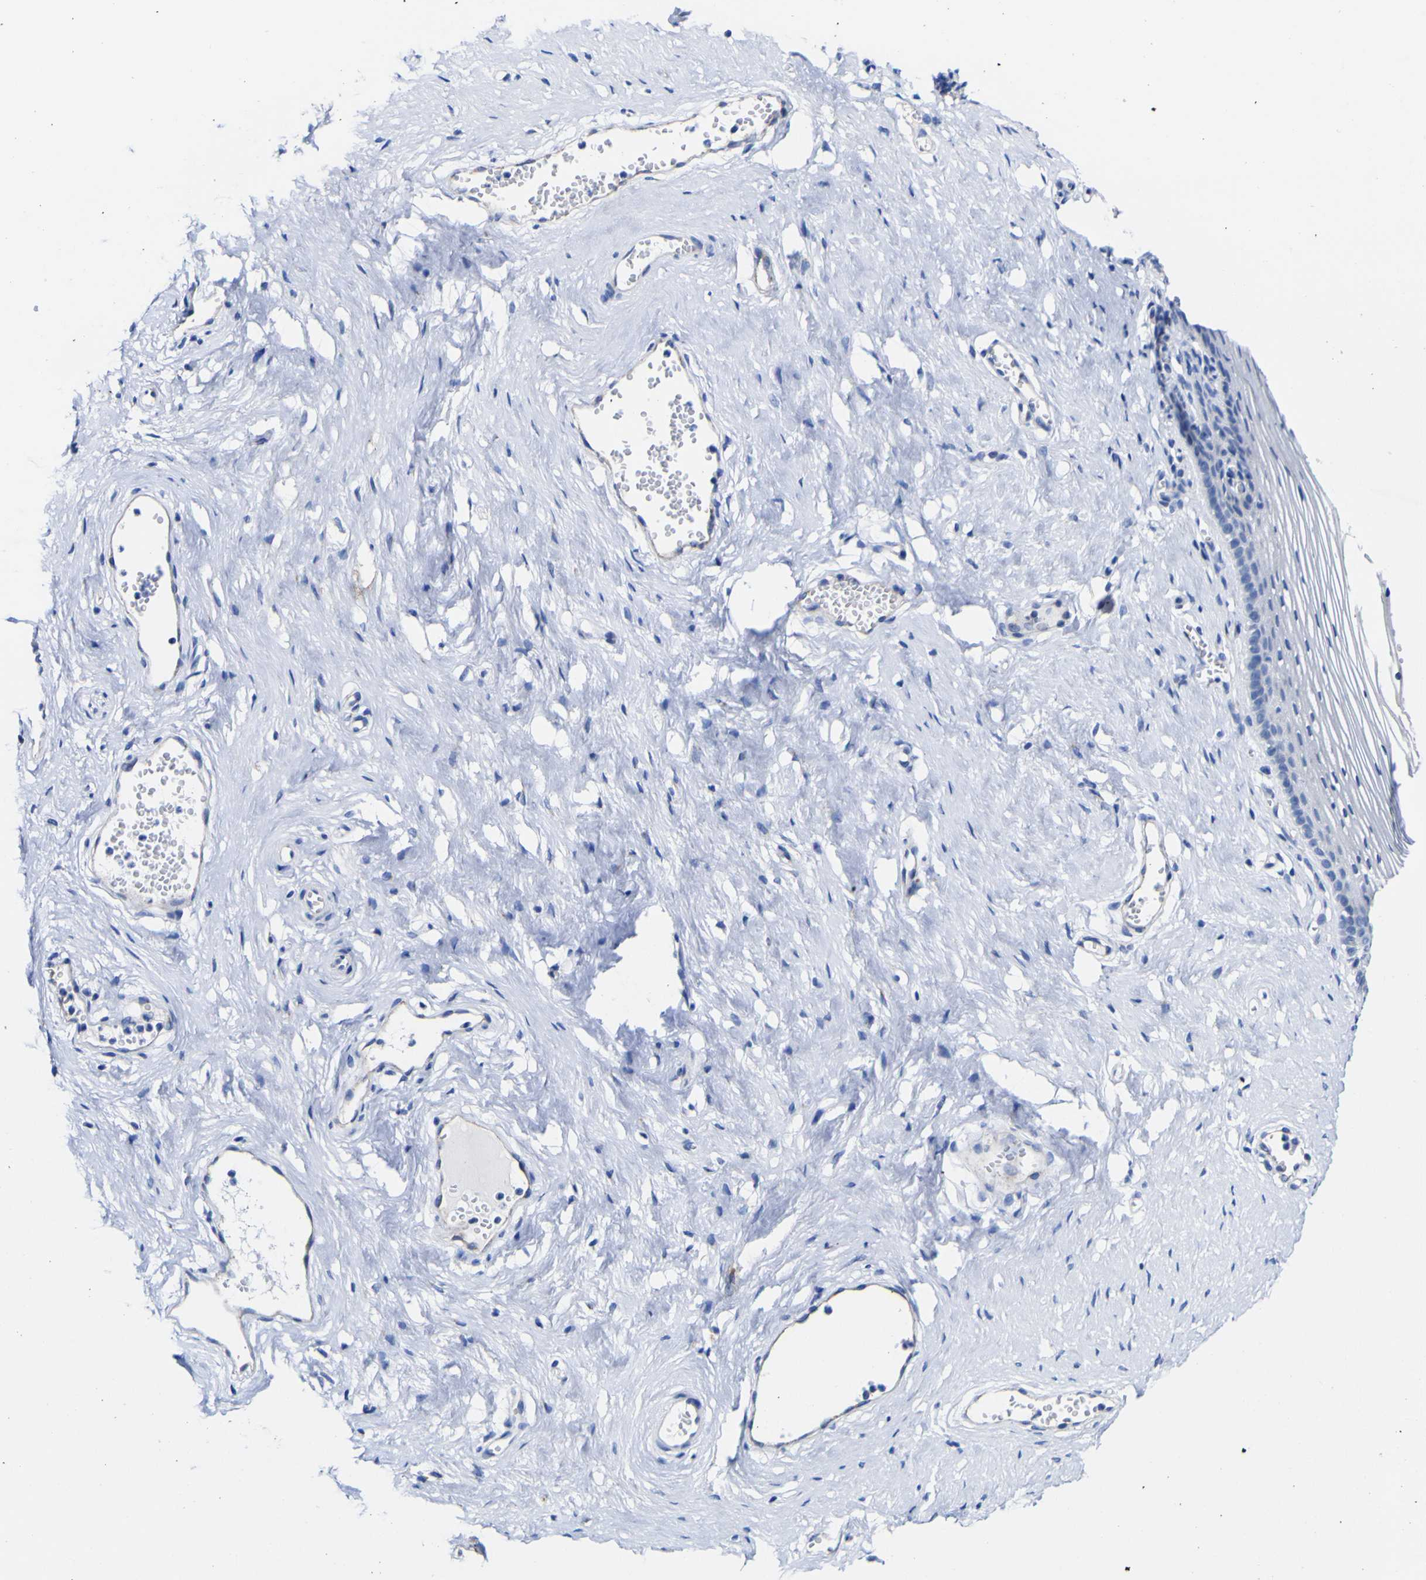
{"staining": {"intensity": "negative", "quantity": "none", "location": "none"}, "tissue": "vagina", "cell_type": "Squamous epithelial cells", "image_type": "normal", "snomed": [{"axis": "morphology", "description": "Normal tissue, NOS"}, {"axis": "topography", "description": "Vagina"}], "caption": "Squamous epithelial cells show no significant expression in benign vagina.", "gene": "GOLM1", "patient": {"sex": "female", "age": 32}}